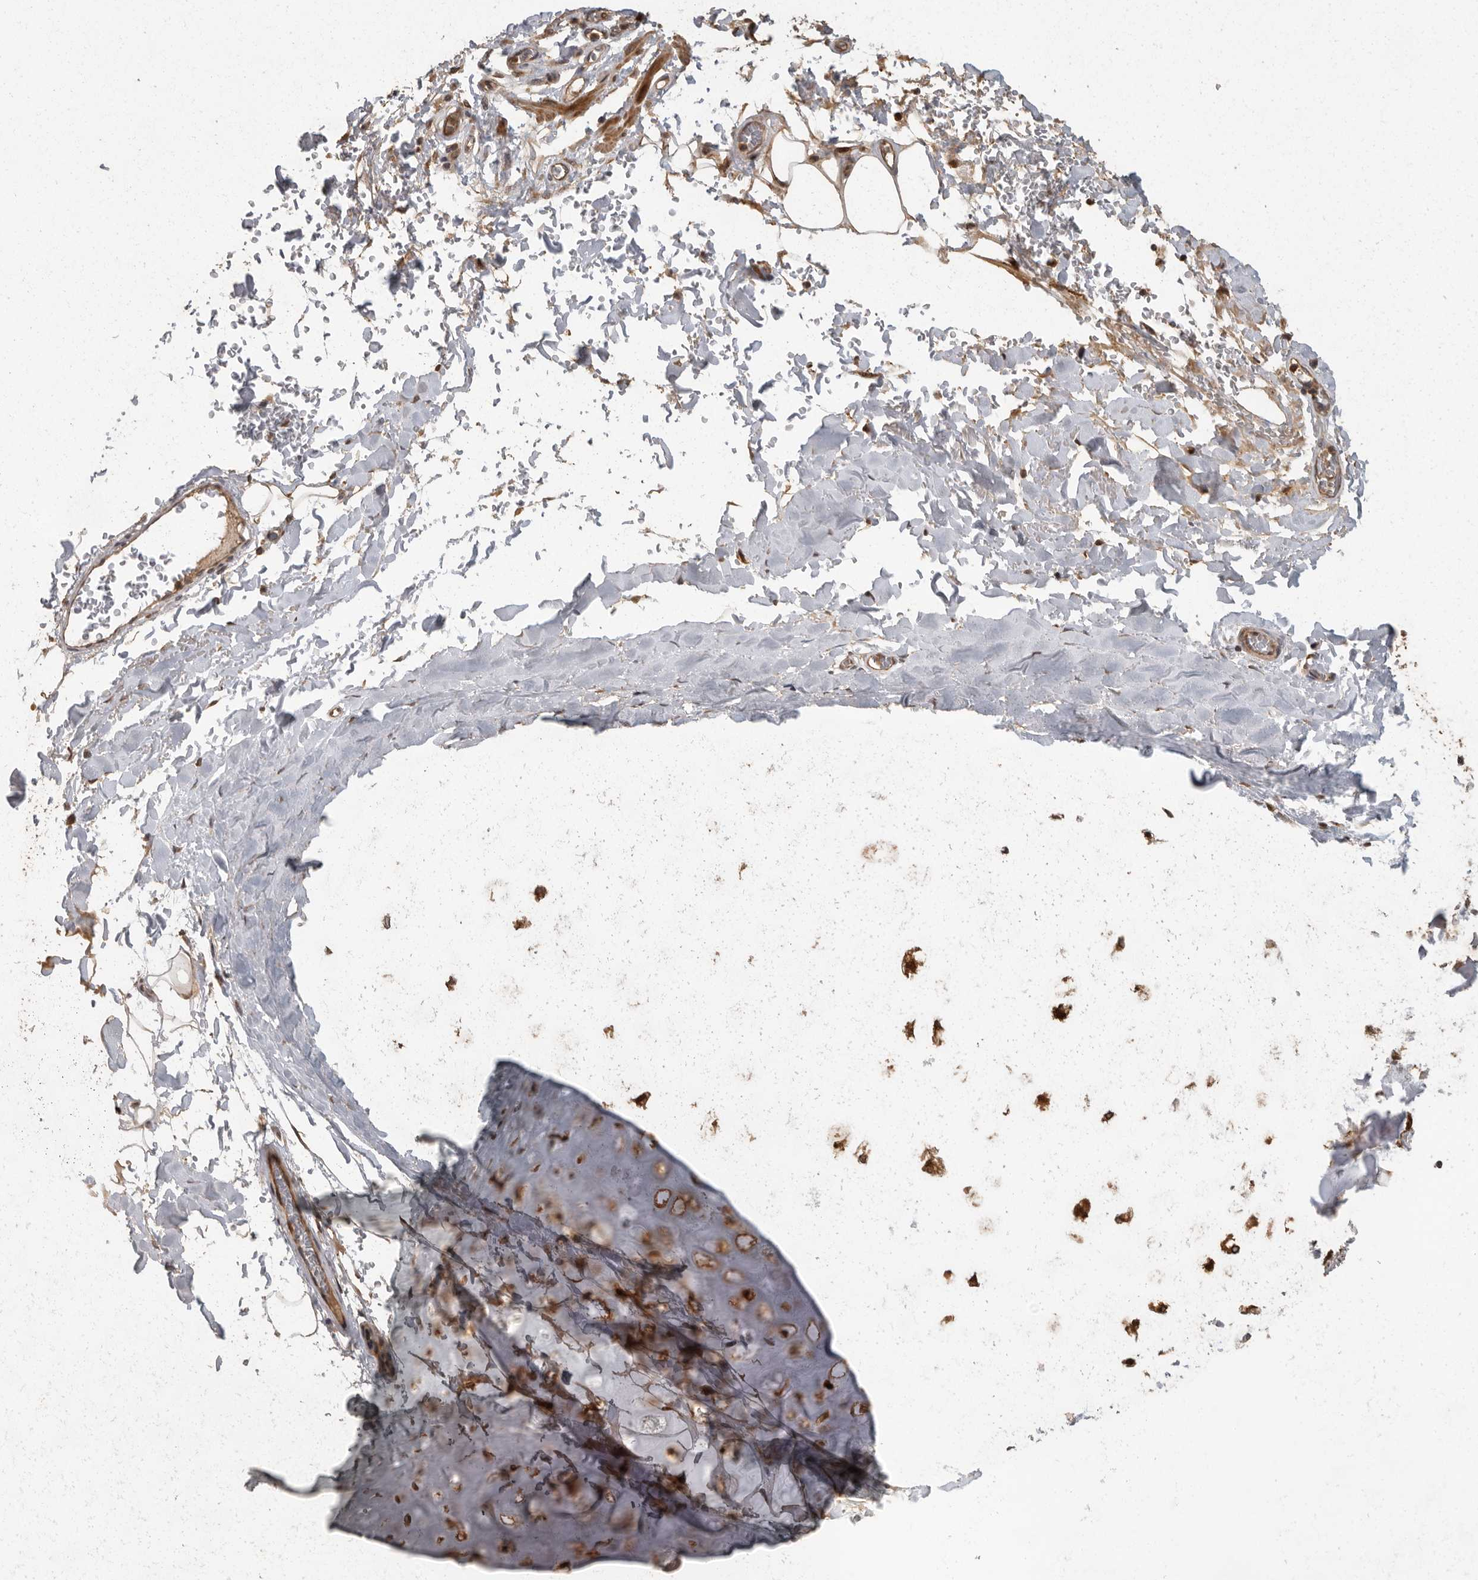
{"staining": {"intensity": "moderate", "quantity": ">75%", "location": "cytoplasmic/membranous"}, "tissue": "adipose tissue", "cell_type": "Adipocytes", "image_type": "normal", "snomed": [{"axis": "morphology", "description": "Normal tissue, NOS"}, {"axis": "topography", "description": "Cartilage tissue"}], "caption": "This micrograph displays benign adipose tissue stained with immunohistochemistry (IHC) to label a protein in brown. The cytoplasmic/membranous of adipocytes show moderate positivity for the protein. Nuclei are counter-stained blue.", "gene": "SWT1", "patient": {"sex": "female", "age": 63}}